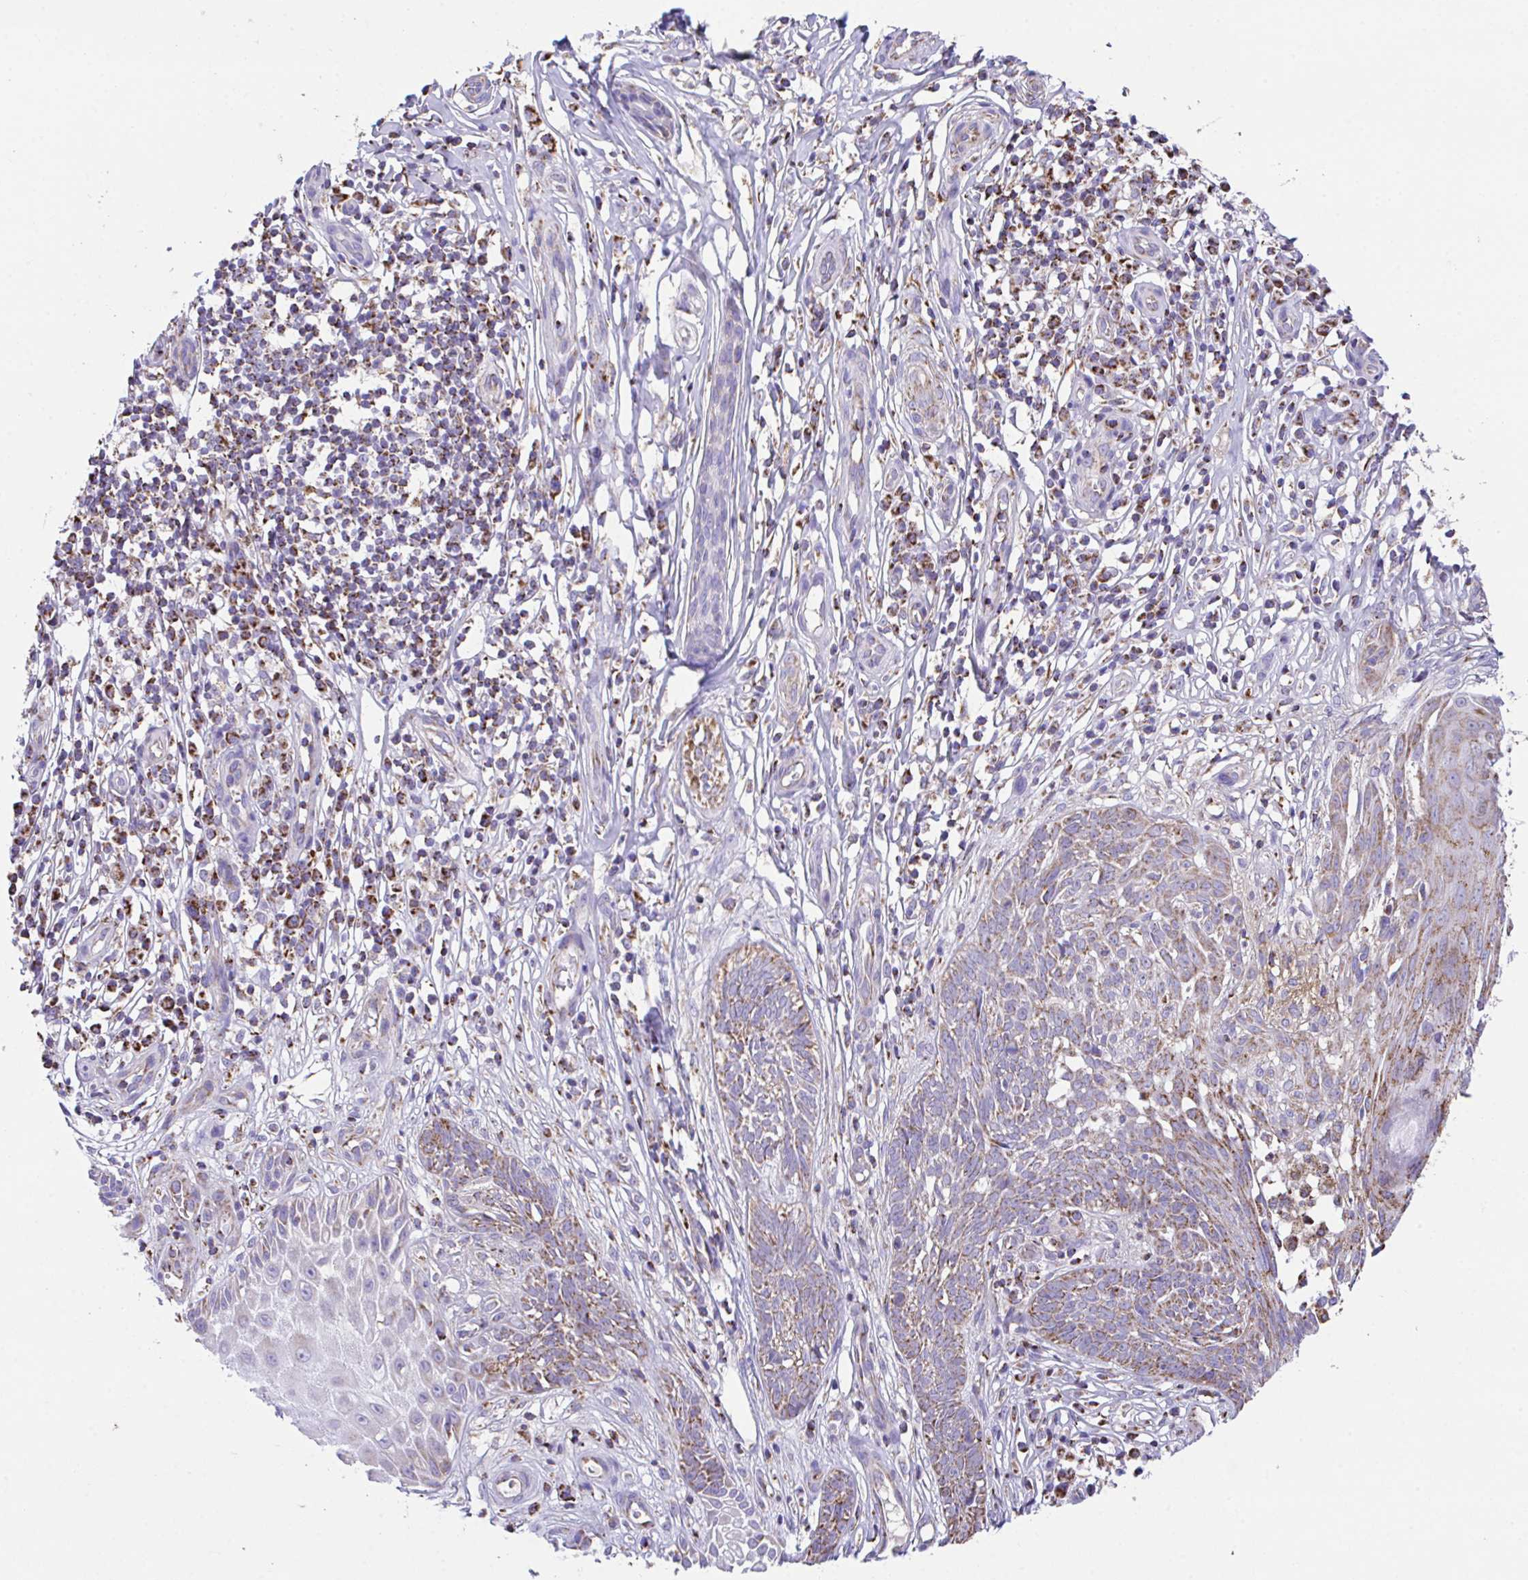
{"staining": {"intensity": "weak", "quantity": "25%-75%", "location": "cytoplasmic/membranous"}, "tissue": "skin cancer", "cell_type": "Tumor cells", "image_type": "cancer", "snomed": [{"axis": "morphology", "description": "Basal cell carcinoma"}, {"axis": "topography", "description": "Skin"}, {"axis": "topography", "description": "Skin, foot"}], "caption": "Protein expression analysis of human skin cancer (basal cell carcinoma) reveals weak cytoplasmic/membranous positivity in approximately 25%-75% of tumor cells.", "gene": "PCMTD2", "patient": {"sex": "female", "age": 86}}